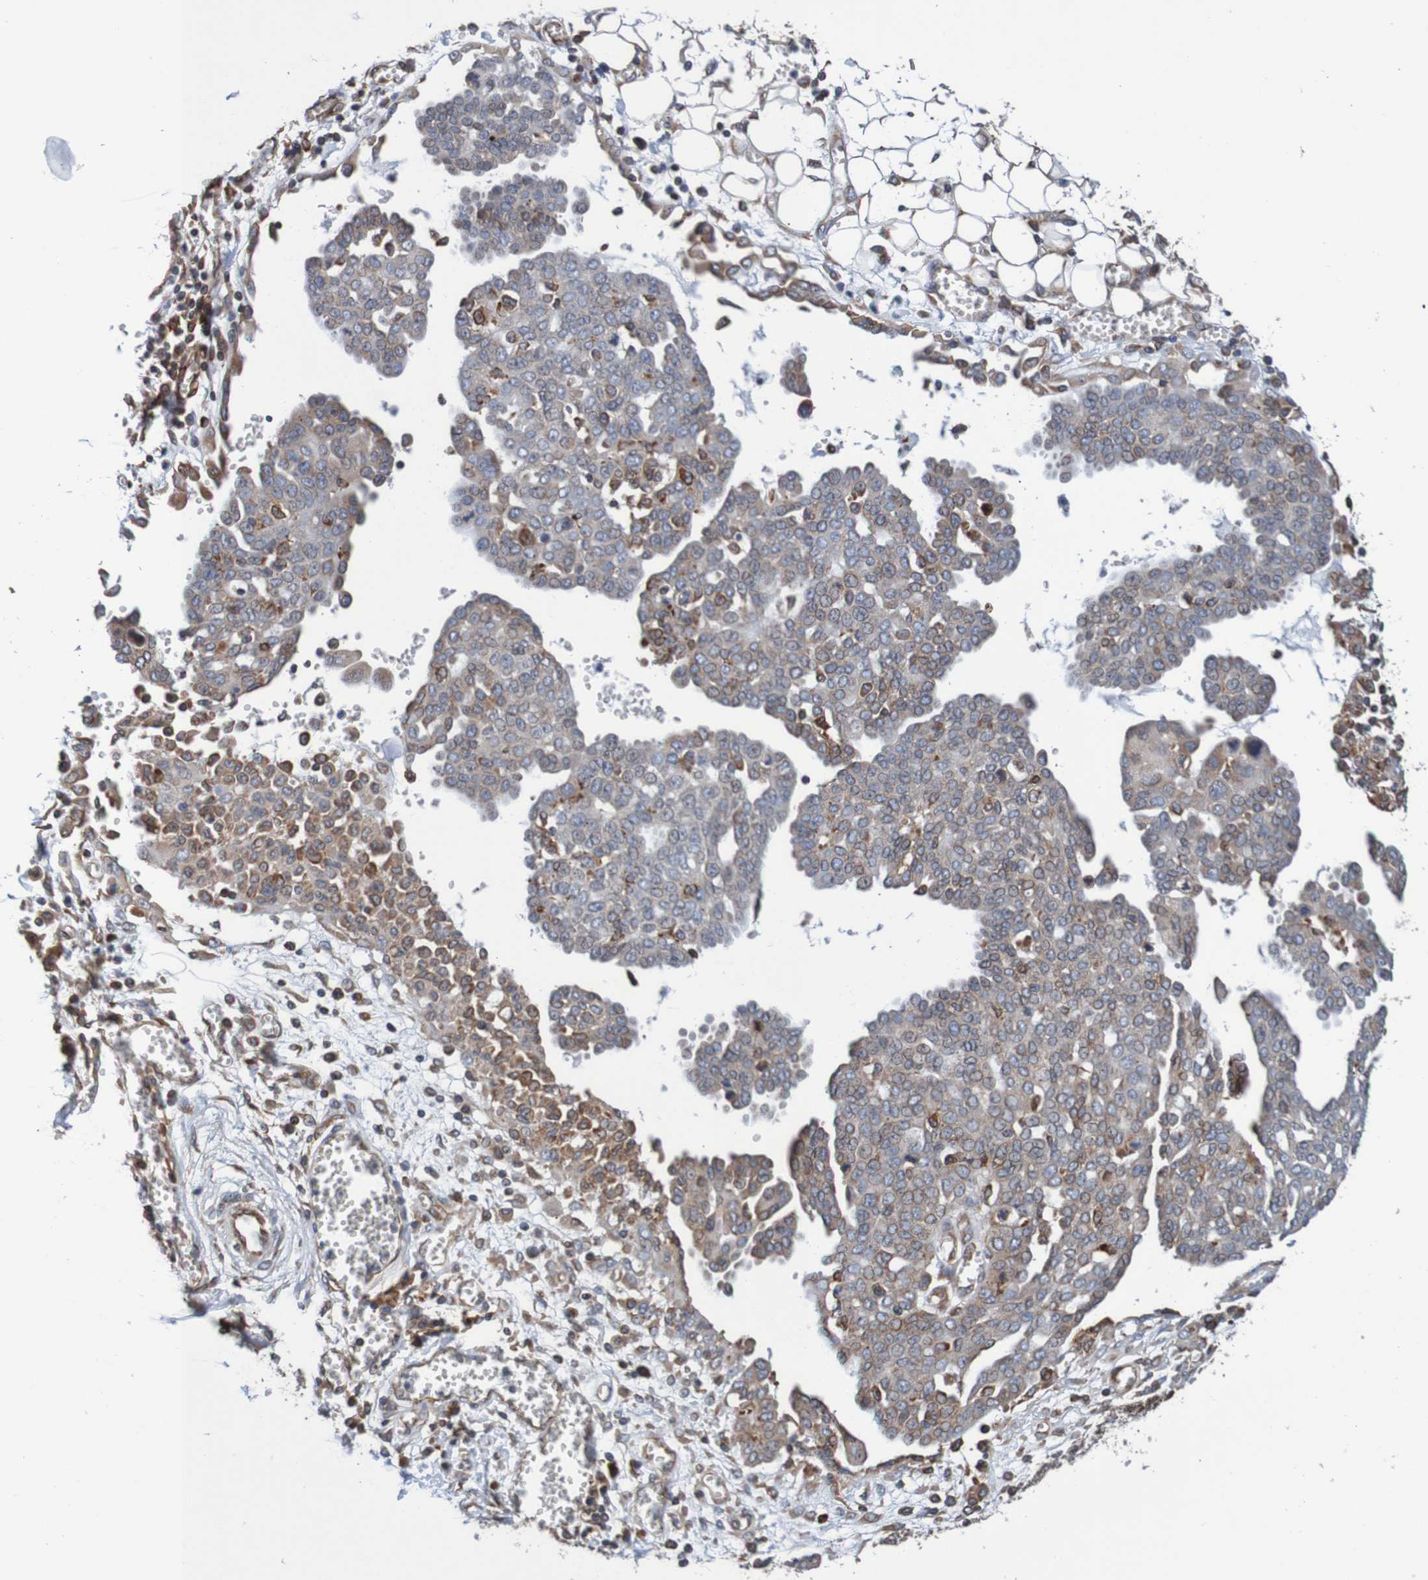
{"staining": {"intensity": "moderate", "quantity": "<25%", "location": "cytoplasmic/membranous,nuclear"}, "tissue": "ovarian cancer", "cell_type": "Tumor cells", "image_type": "cancer", "snomed": [{"axis": "morphology", "description": "Cystadenocarcinoma, serous, NOS"}, {"axis": "topography", "description": "Soft tissue"}, {"axis": "topography", "description": "Ovary"}], "caption": "Protein staining demonstrates moderate cytoplasmic/membranous and nuclear expression in approximately <25% of tumor cells in ovarian cancer (serous cystadenocarcinoma).", "gene": "TMEM109", "patient": {"sex": "female", "age": 57}}